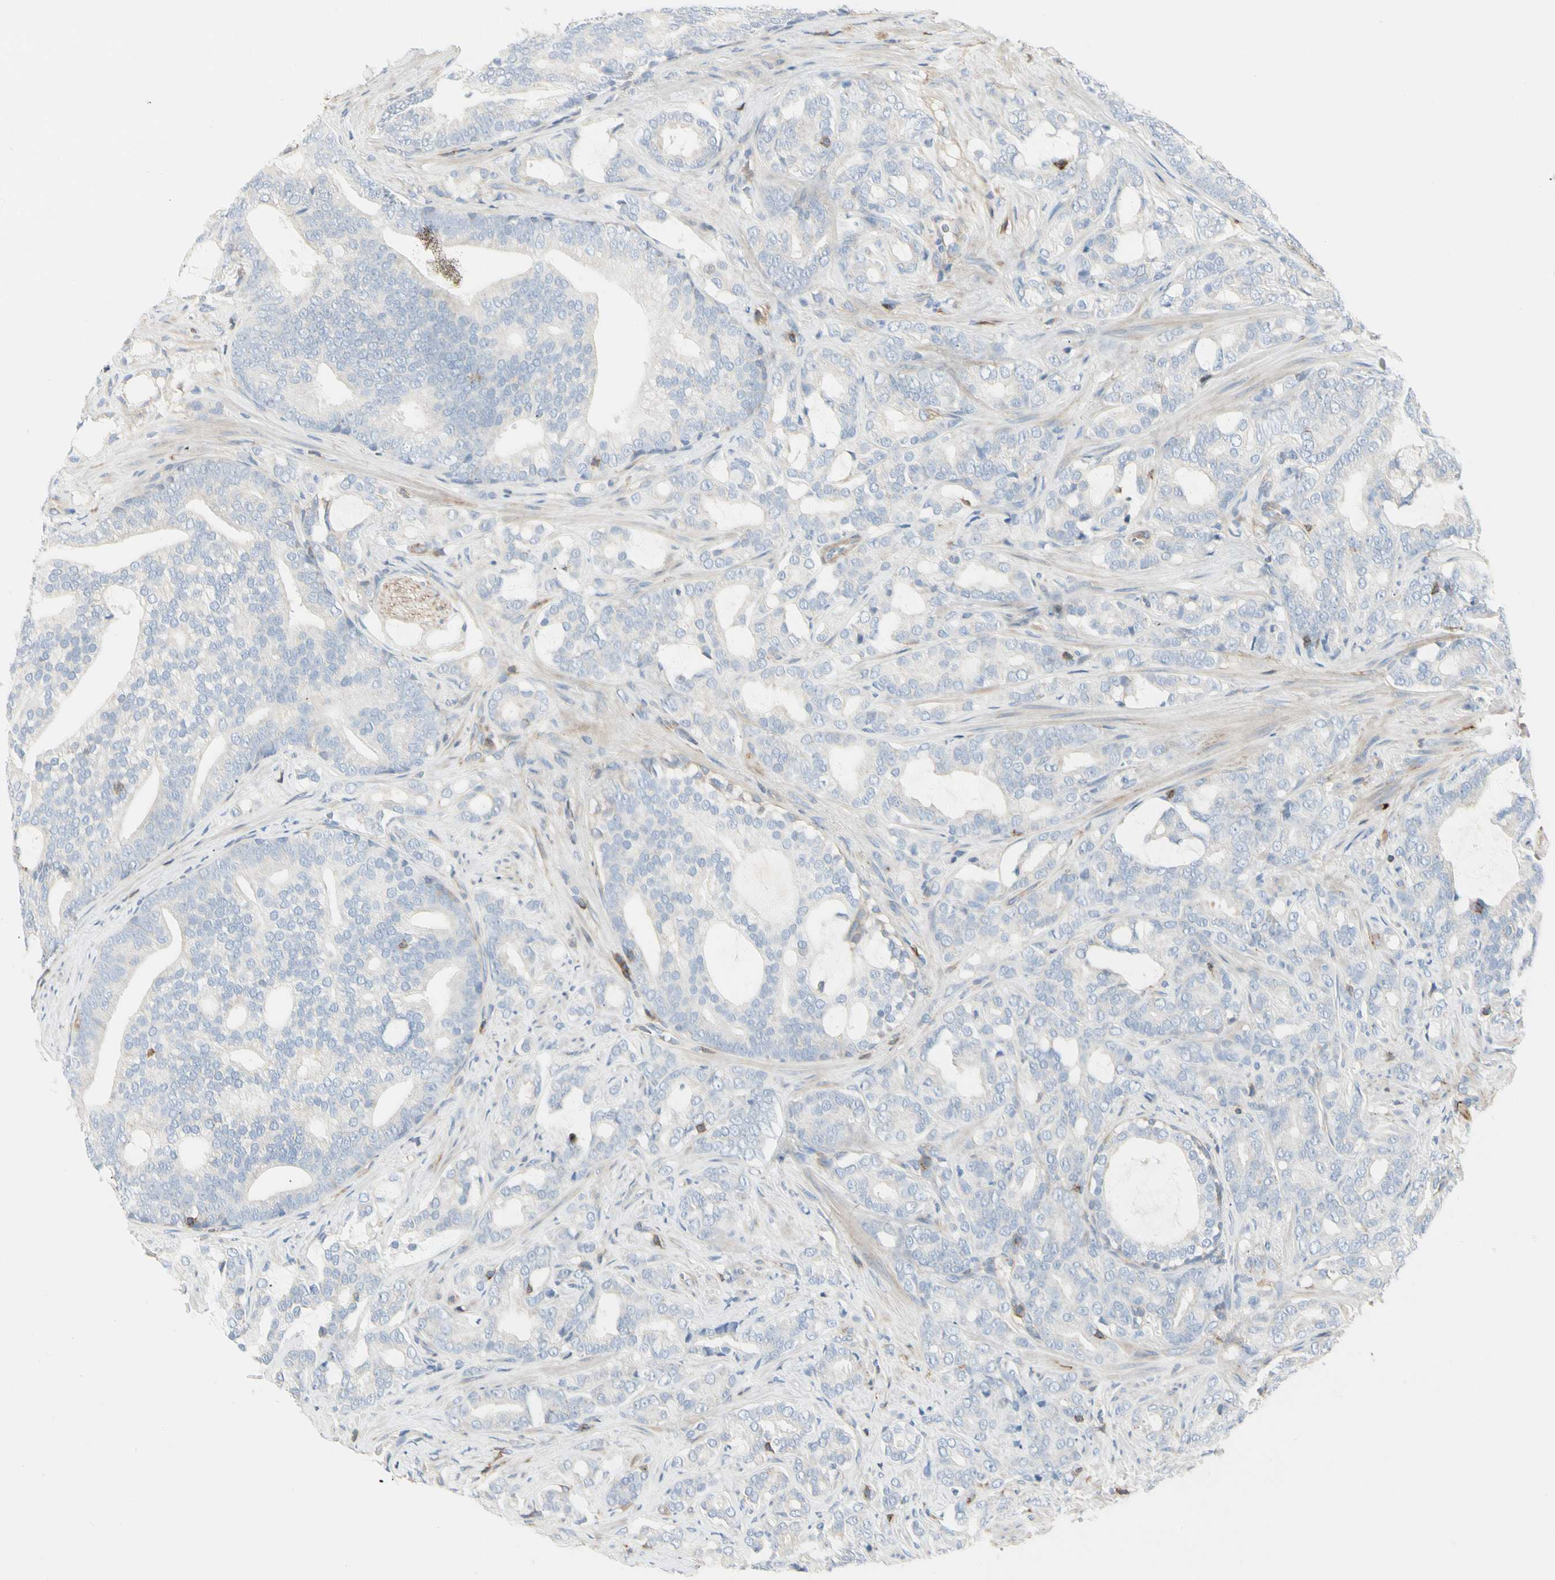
{"staining": {"intensity": "negative", "quantity": "none", "location": "none"}, "tissue": "prostate cancer", "cell_type": "Tumor cells", "image_type": "cancer", "snomed": [{"axis": "morphology", "description": "Adenocarcinoma, Low grade"}, {"axis": "topography", "description": "Prostate"}], "caption": "A micrograph of low-grade adenocarcinoma (prostate) stained for a protein displays no brown staining in tumor cells.", "gene": "CLEC2B", "patient": {"sex": "male", "age": 58}}